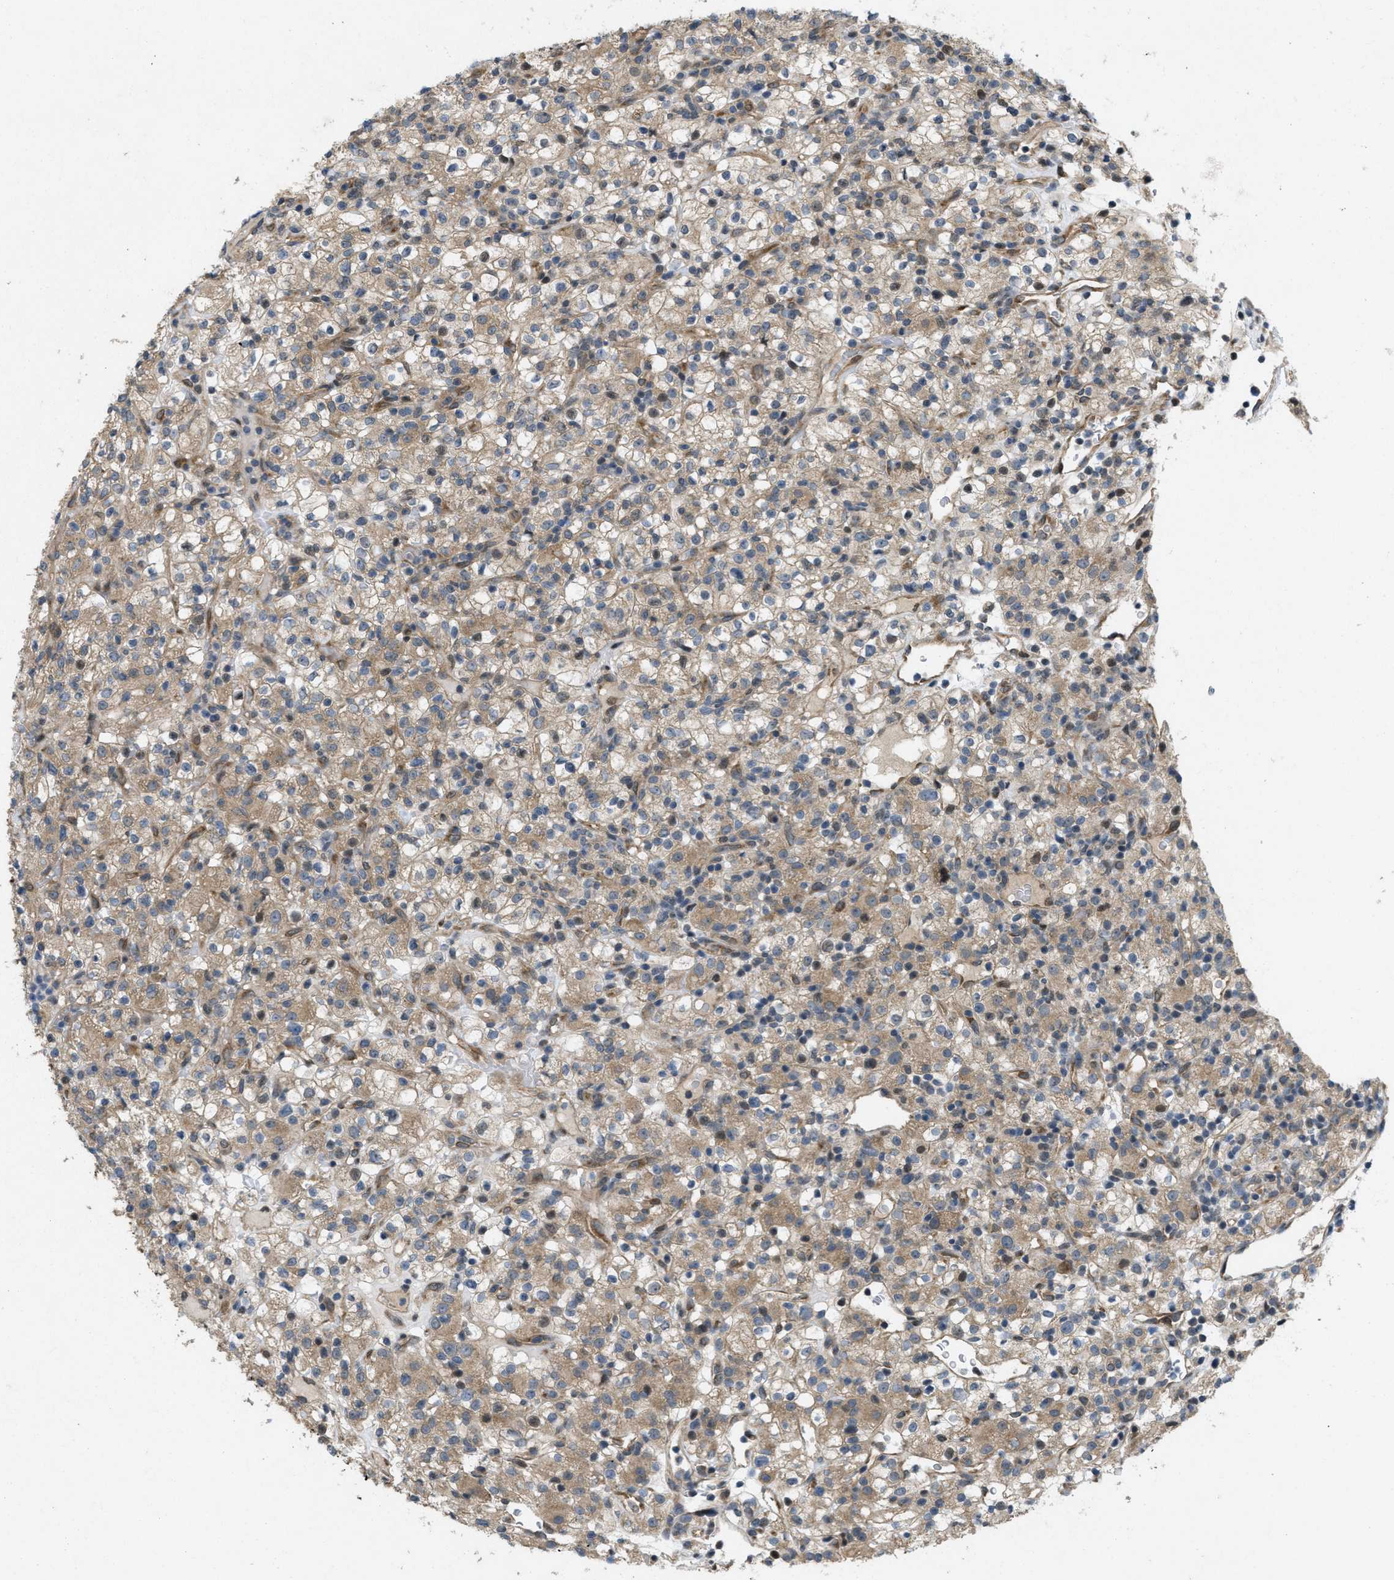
{"staining": {"intensity": "moderate", "quantity": ">75%", "location": "cytoplasmic/membranous"}, "tissue": "renal cancer", "cell_type": "Tumor cells", "image_type": "cancer", "snomed": [{"axis": "morphology", "description": "Normal tissue, NOS"}, {"axis": "morphology", "description": "Adenocarcinoma, NOS"}, {"axis": "topography", "description": "Kidney"}], "caption": "Immunohistochemical staining of human adenocarcinoma (renal) shows medium levels of moderate cytoplasmic/membranous protein expression in about >75% of tumor cells.", "gene": "IFNLR1", "patient": {"sex": "female", "age": 72}}